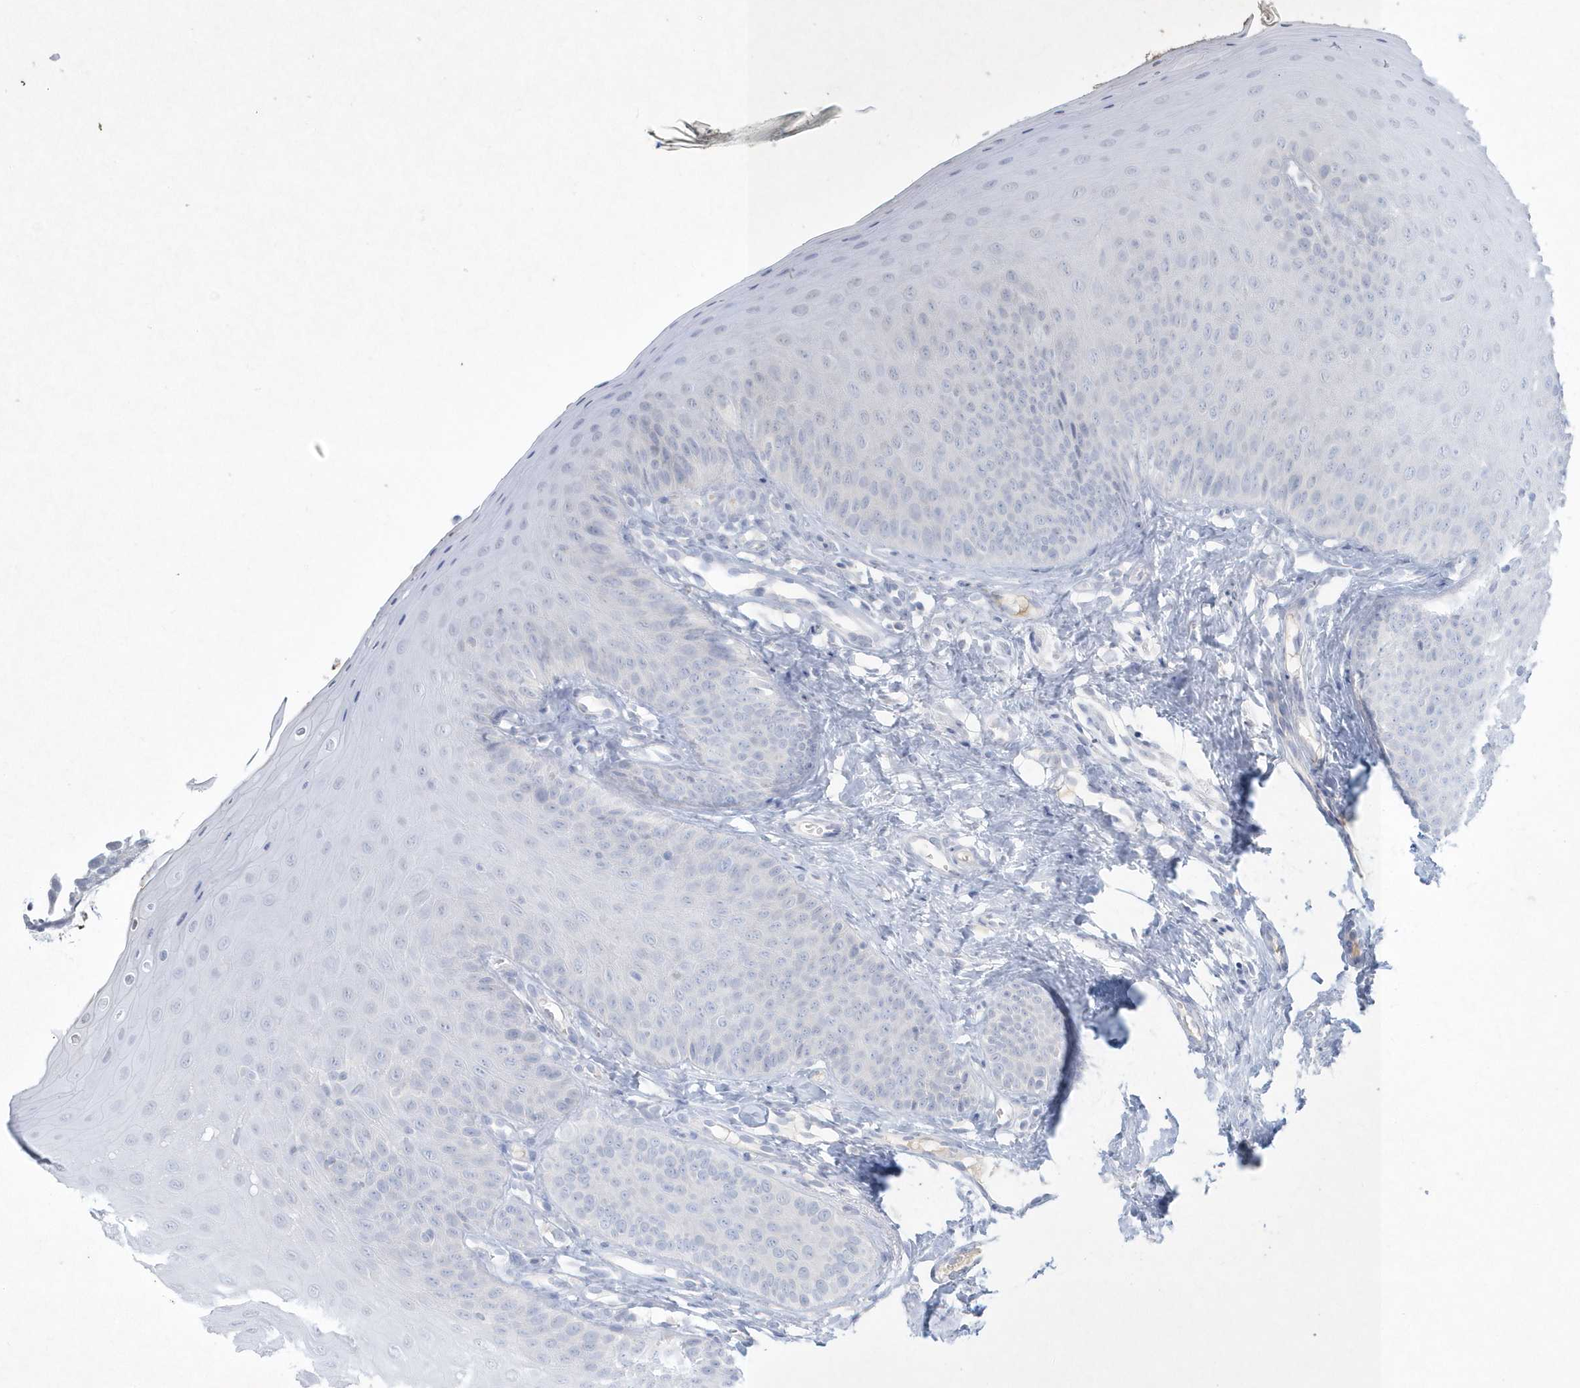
{"staining": {"intensity": "weak", "quantity": "<25%", "location": "cytoplasmic/membranous"}, "tissue": "oral mucosa", "cell_type": "Squamous epithelial cells", "image_type": "normal", "snomed": [{"axis": "morphology", "description": "Normal tissue, NOS"}, {"axis": "topography", "description": "Oral tissue"}], "caption": "An IHC image of benign oral mucosa is shown. There is no staining in squamous epithelial cells of oral mucosa.", "gene": "PLTP", "patient": {"sex": "female", "age": 68}}